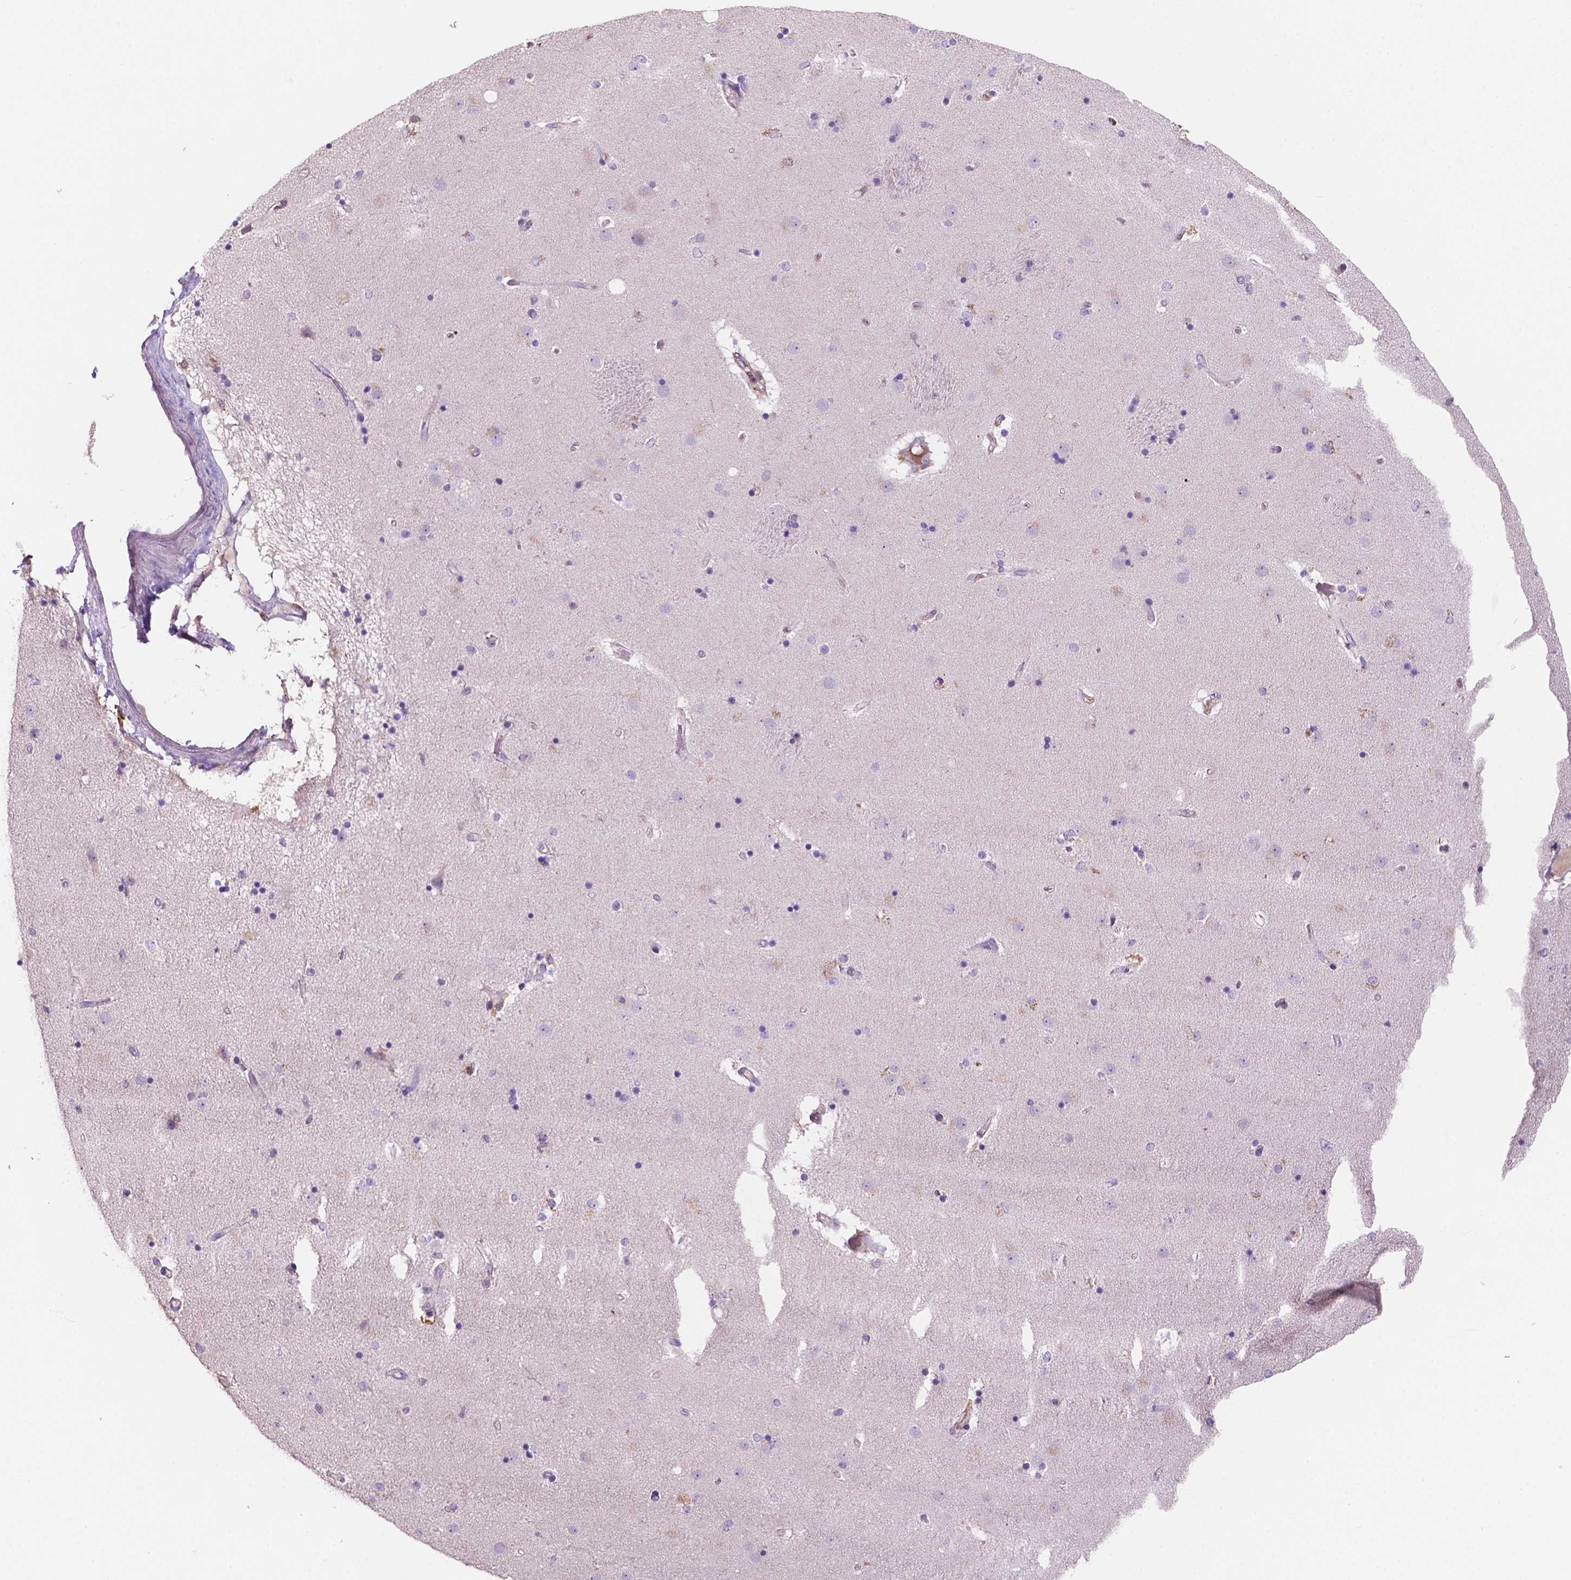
{"staining": {"intensity": "moderate", "quantity": "<25%", "location": "cytoplasmic/membranous"}, "tissue": "caudate", "cell_type": "Glial cells", "image_type": "normal", "snomed": [{"axis": "morphology", "description": "Normal tissue, NOS"}, {"axis": "topography", "description": "Lateral ventricle wall"}], "caption": "Protein positivity by immunohistochemistry demonstrates moderate cytoplasmic/membranous expression in approximately <25% of glial cells in benign caudate.", "gene": "MKRN2OS", "patient": {"sex": "female", "age": 71}}